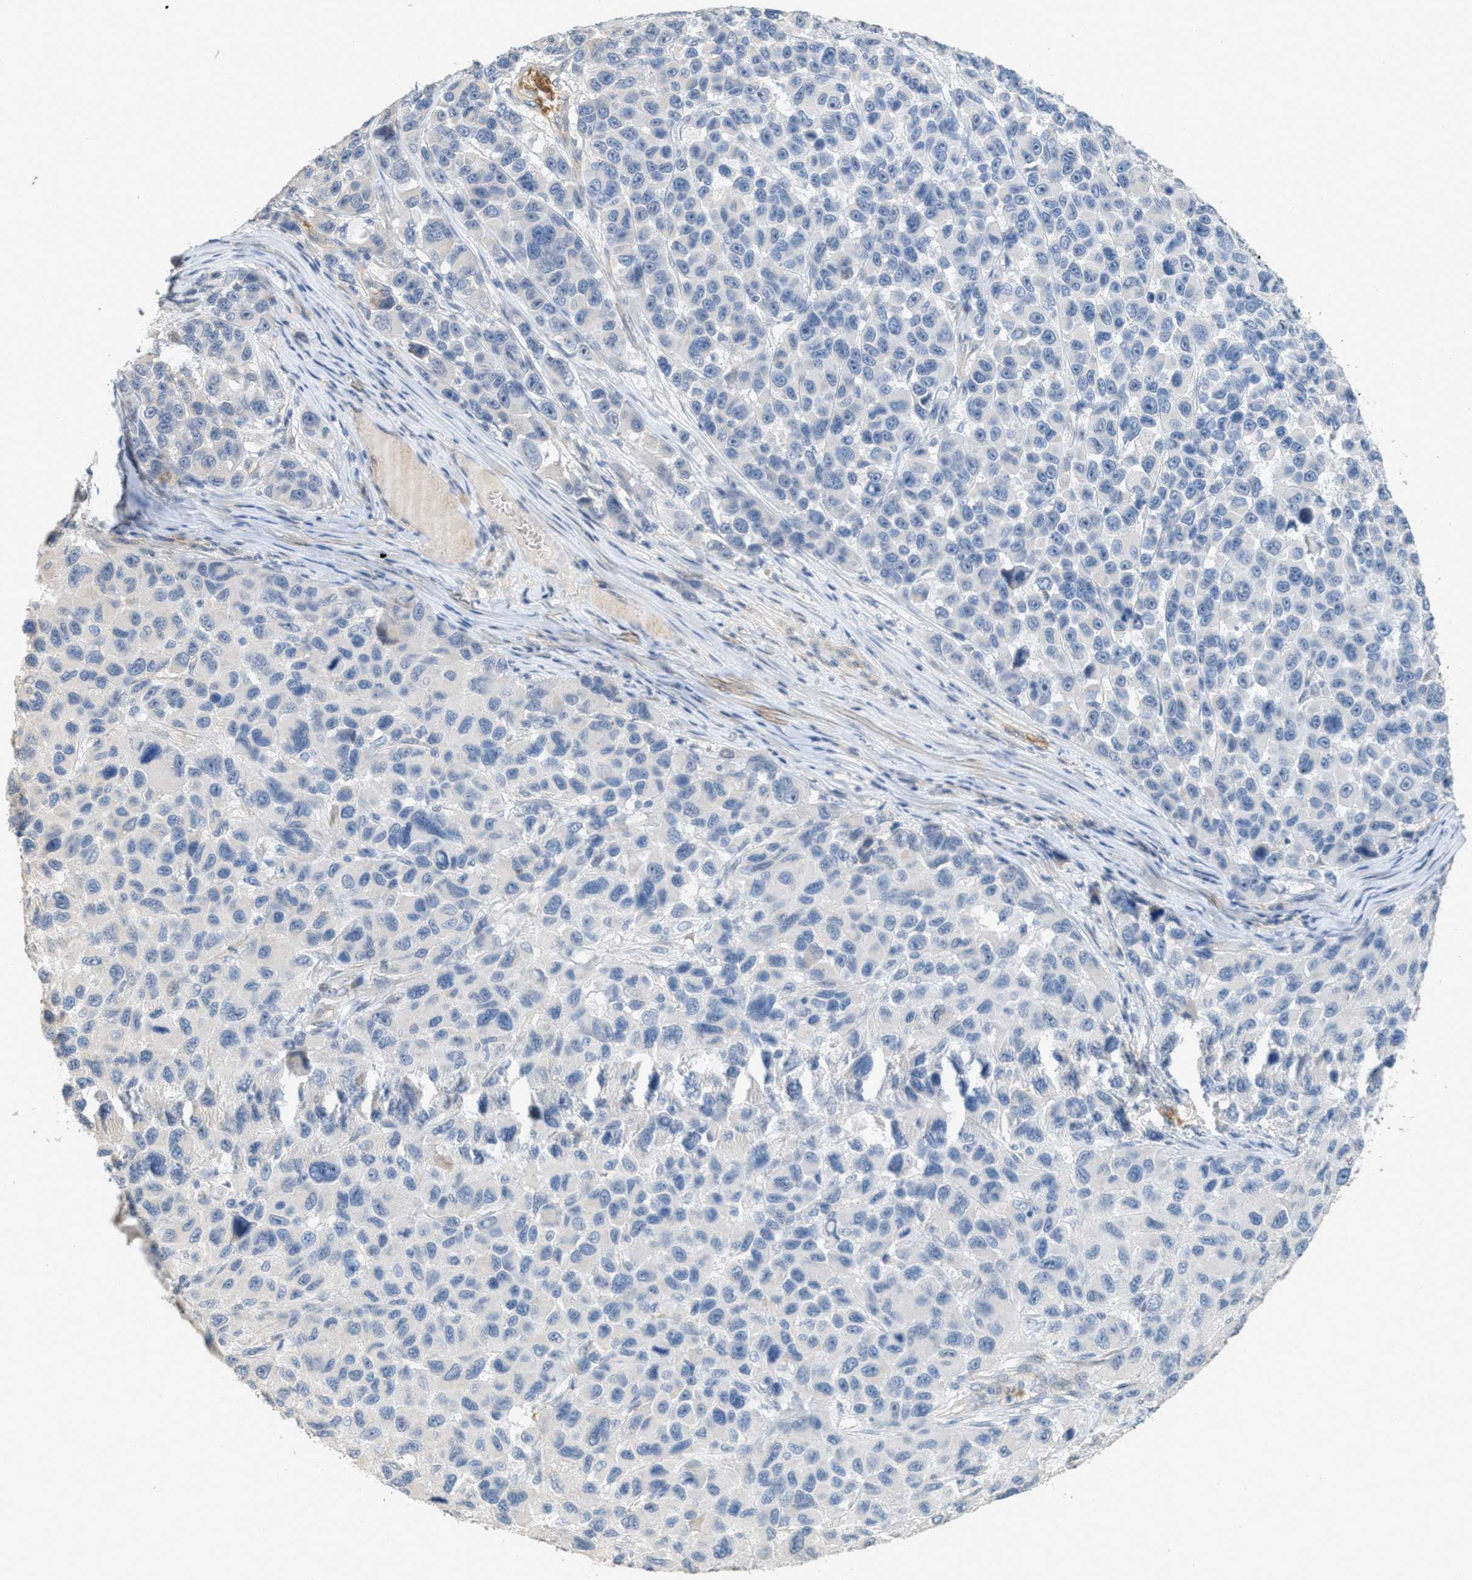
{"staining": {"intensity": "negative", "quantity": "none", "location": "none"}, "tissue": "melanoma", "cell_type": "Tumor cells", "image_type": "cancer", "snomed": [{"axis": "morphology", "description": "Malignant melanoma, NOS"}, {"axis": "topography", "description": "Skin"}], "caption": "The histopathology image shows no significant expression in tumor cells of malignant melanoma.", "gene": "MRS2", "patient": {"sex": "male", "age": 53}}